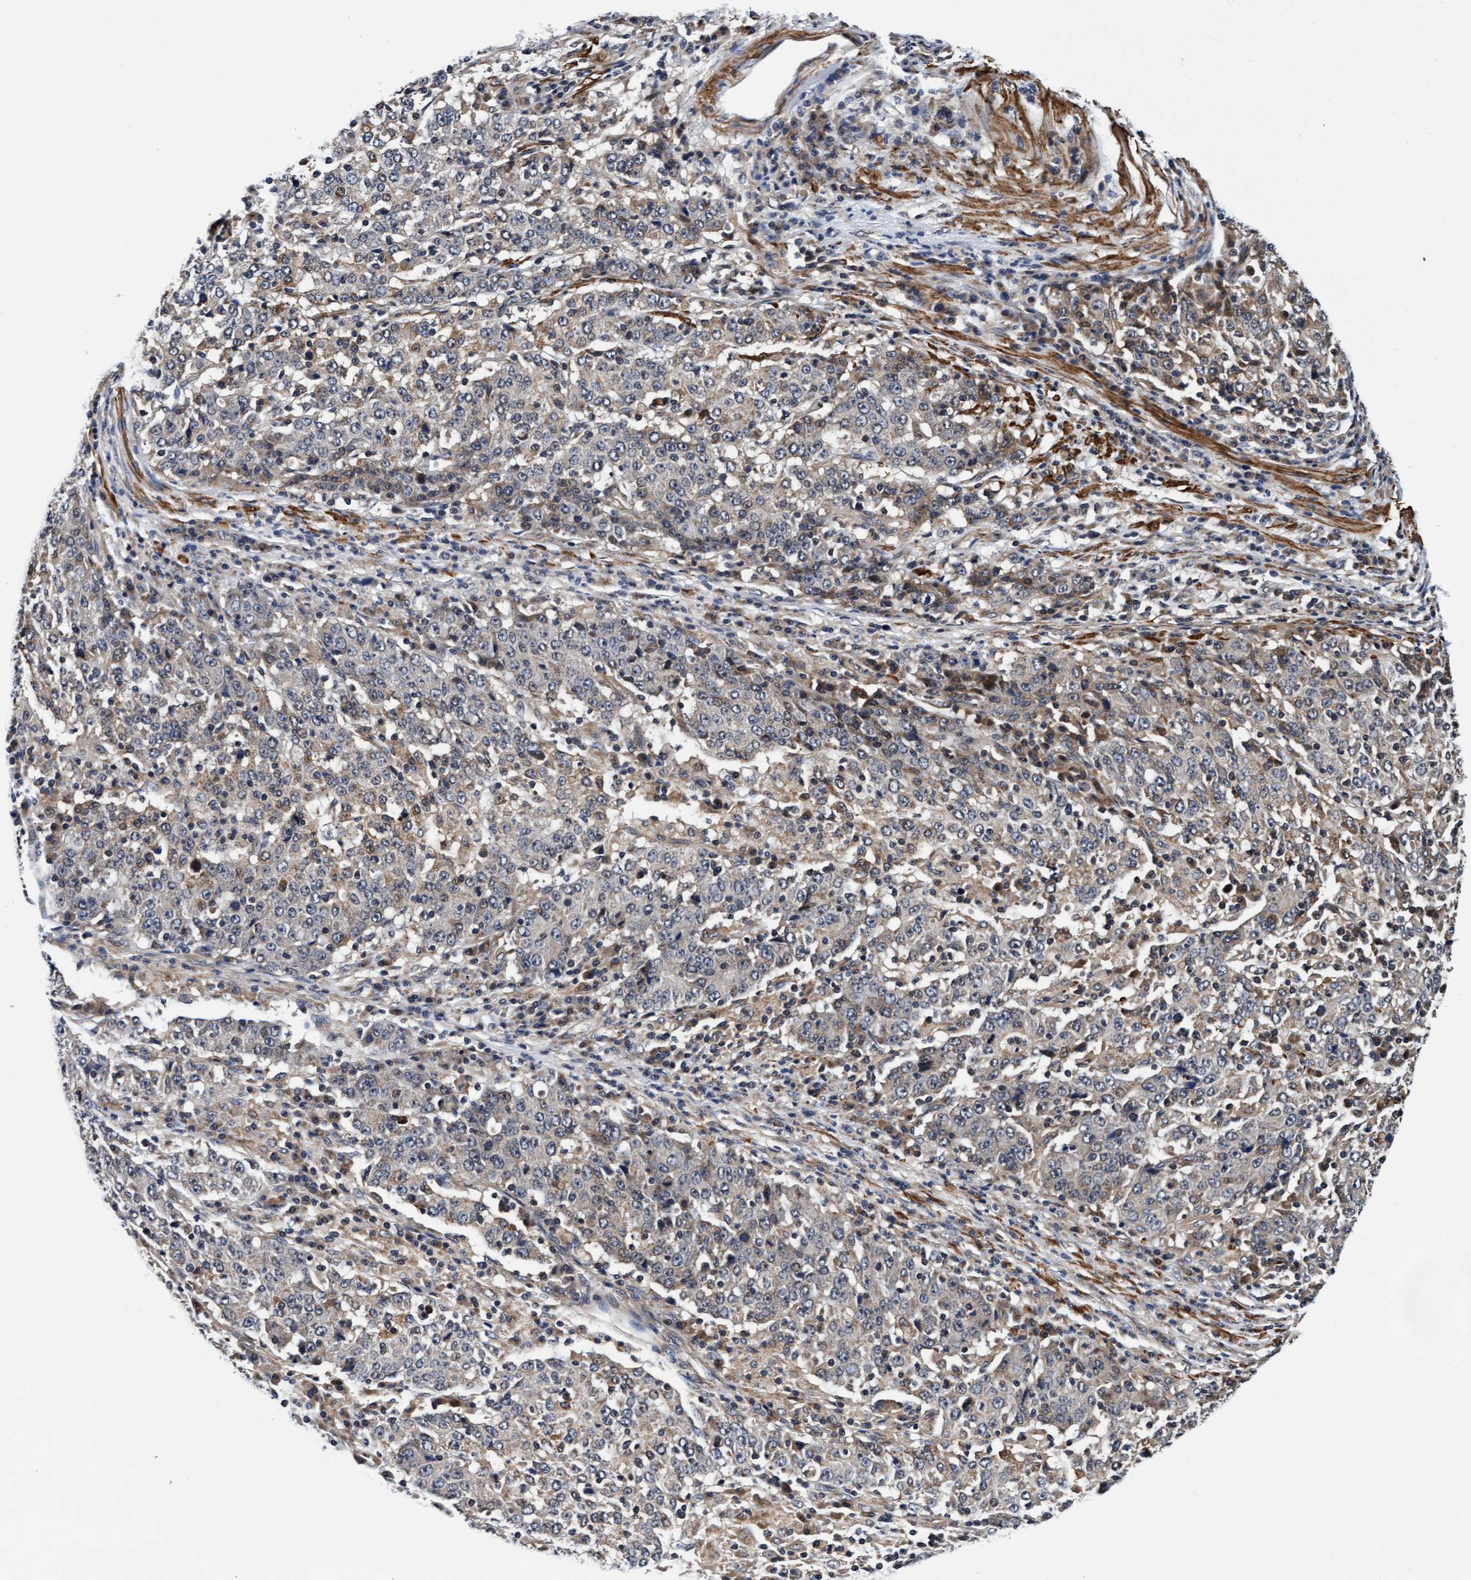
{"staining": {"intensity": "weak", "quantity": "25%-75%", "location": "cytoplasmic/membranous"}, "tissue": "stomach cancer", "cell_type": "Tumor cells", "image_type": "cancer", "snomed": [{"axis": "morphology", "description": "Adenocarcinoma, NOS"}, {"axis": "topography", "description": "Stomach"}], "caption": "The micrograph displays staining of stomach adenocarcinoma, revealing weak cytoplasmic/membranous protein expression (brown color) within tumor cells.", "gene": "EFCAB13", "patient": {"sex": "male", "age": 59}}